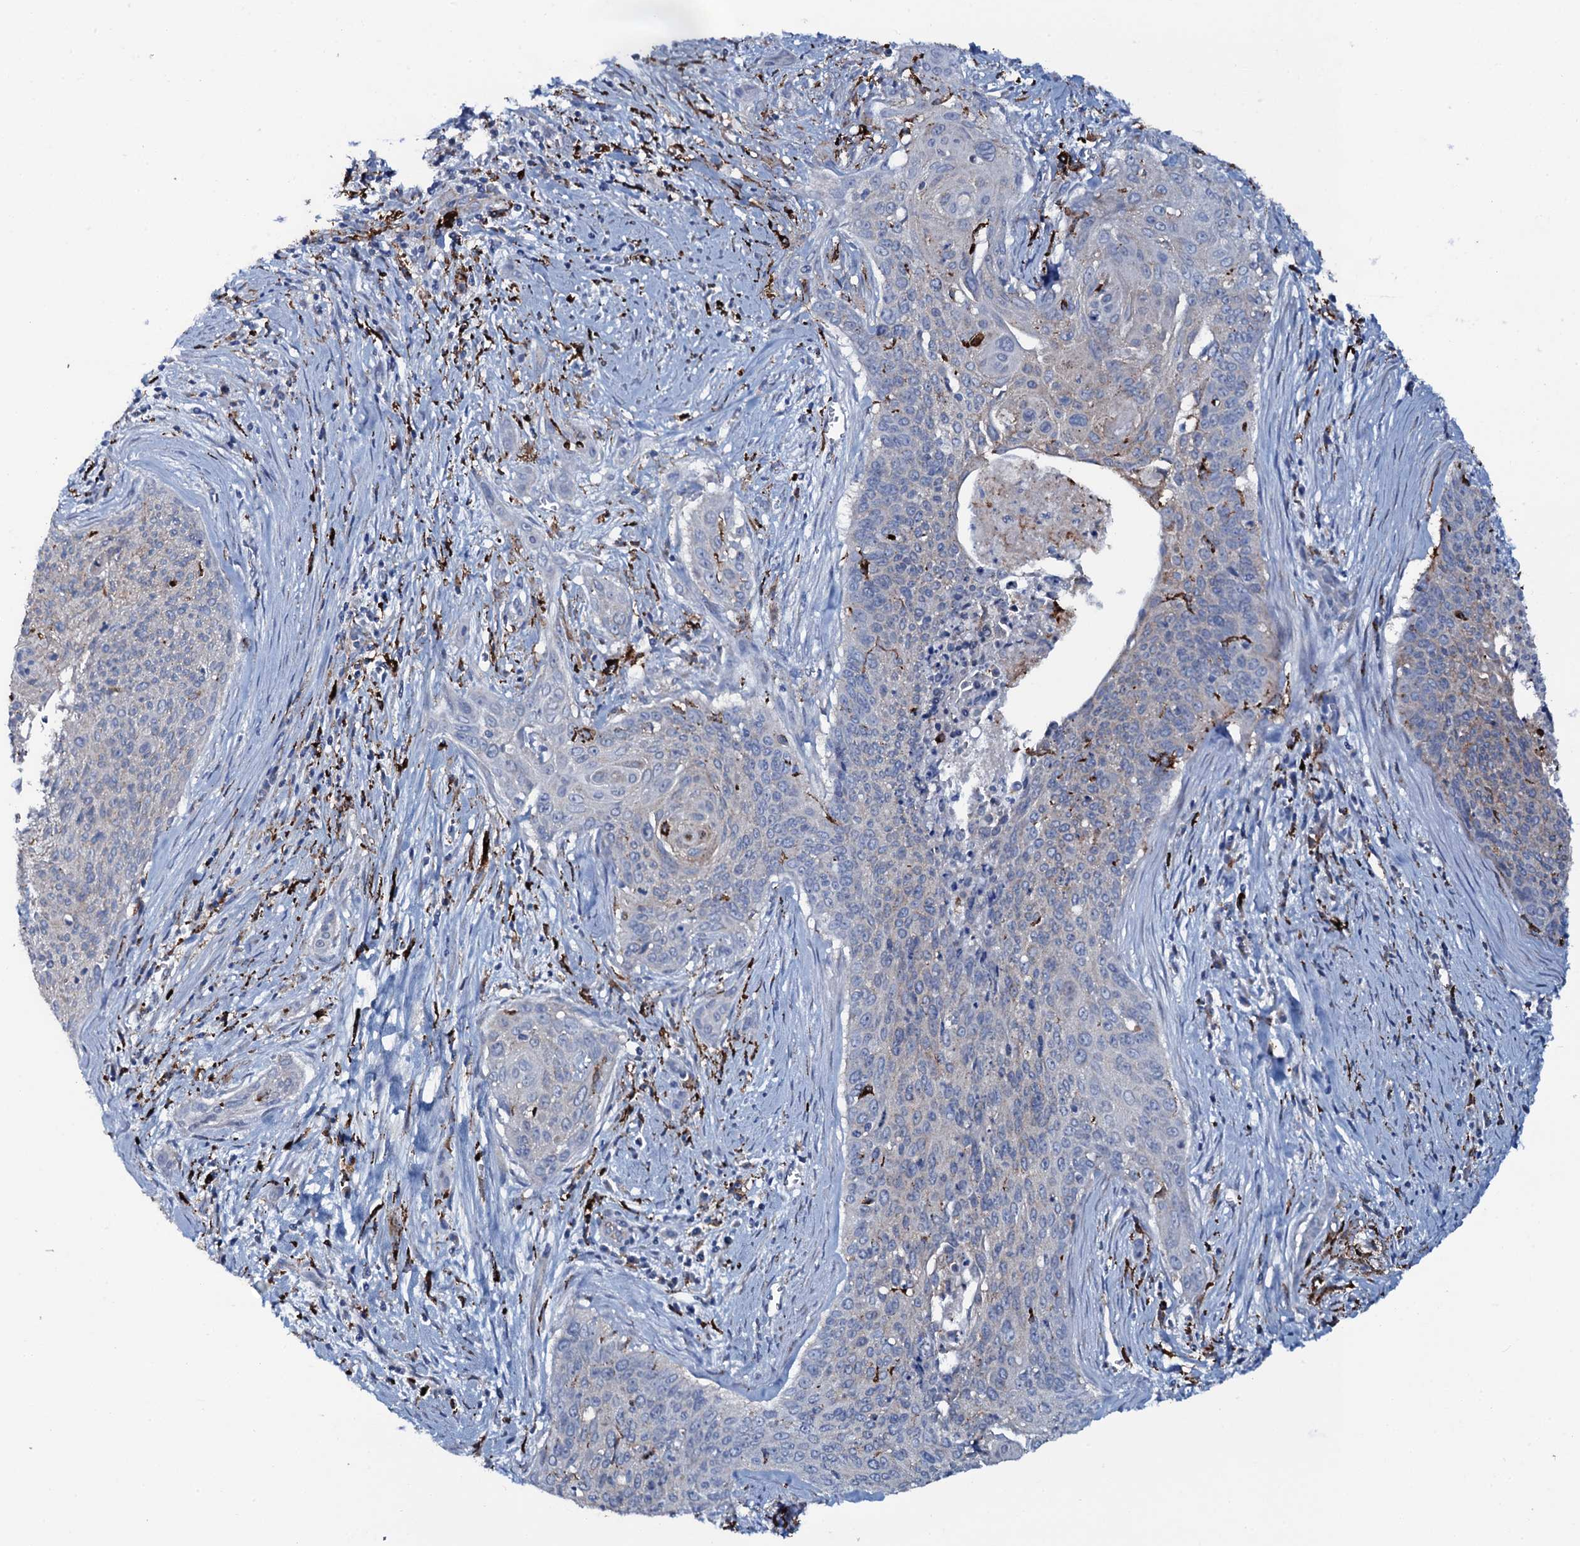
{"staining": {"intensity": "weak", "quantity": "<25%", "location": "cytoplasmic/membranous"}, "tissue": "cervical cancer", "cell_type": "Tumor cells", "image_type": "cancer", "snomed": [{"axis": "morphology", "description": "Squamous cell carcinoma, NOS"}, {"axis": "topography", "description": "Cervix"}], "caption": "Immunohistochemistry (IHC) micrograph of neoplastic tissue: human cervical cancer (squamous cell carcinoma) stained with DAB reveals no significant protein expression in tumor cells. (Immunohistochemistry (IHC), brightfield microscopy, high magnification).", "gene": "OSBPL2", "patient": {"sex": "female", "age": 55}}